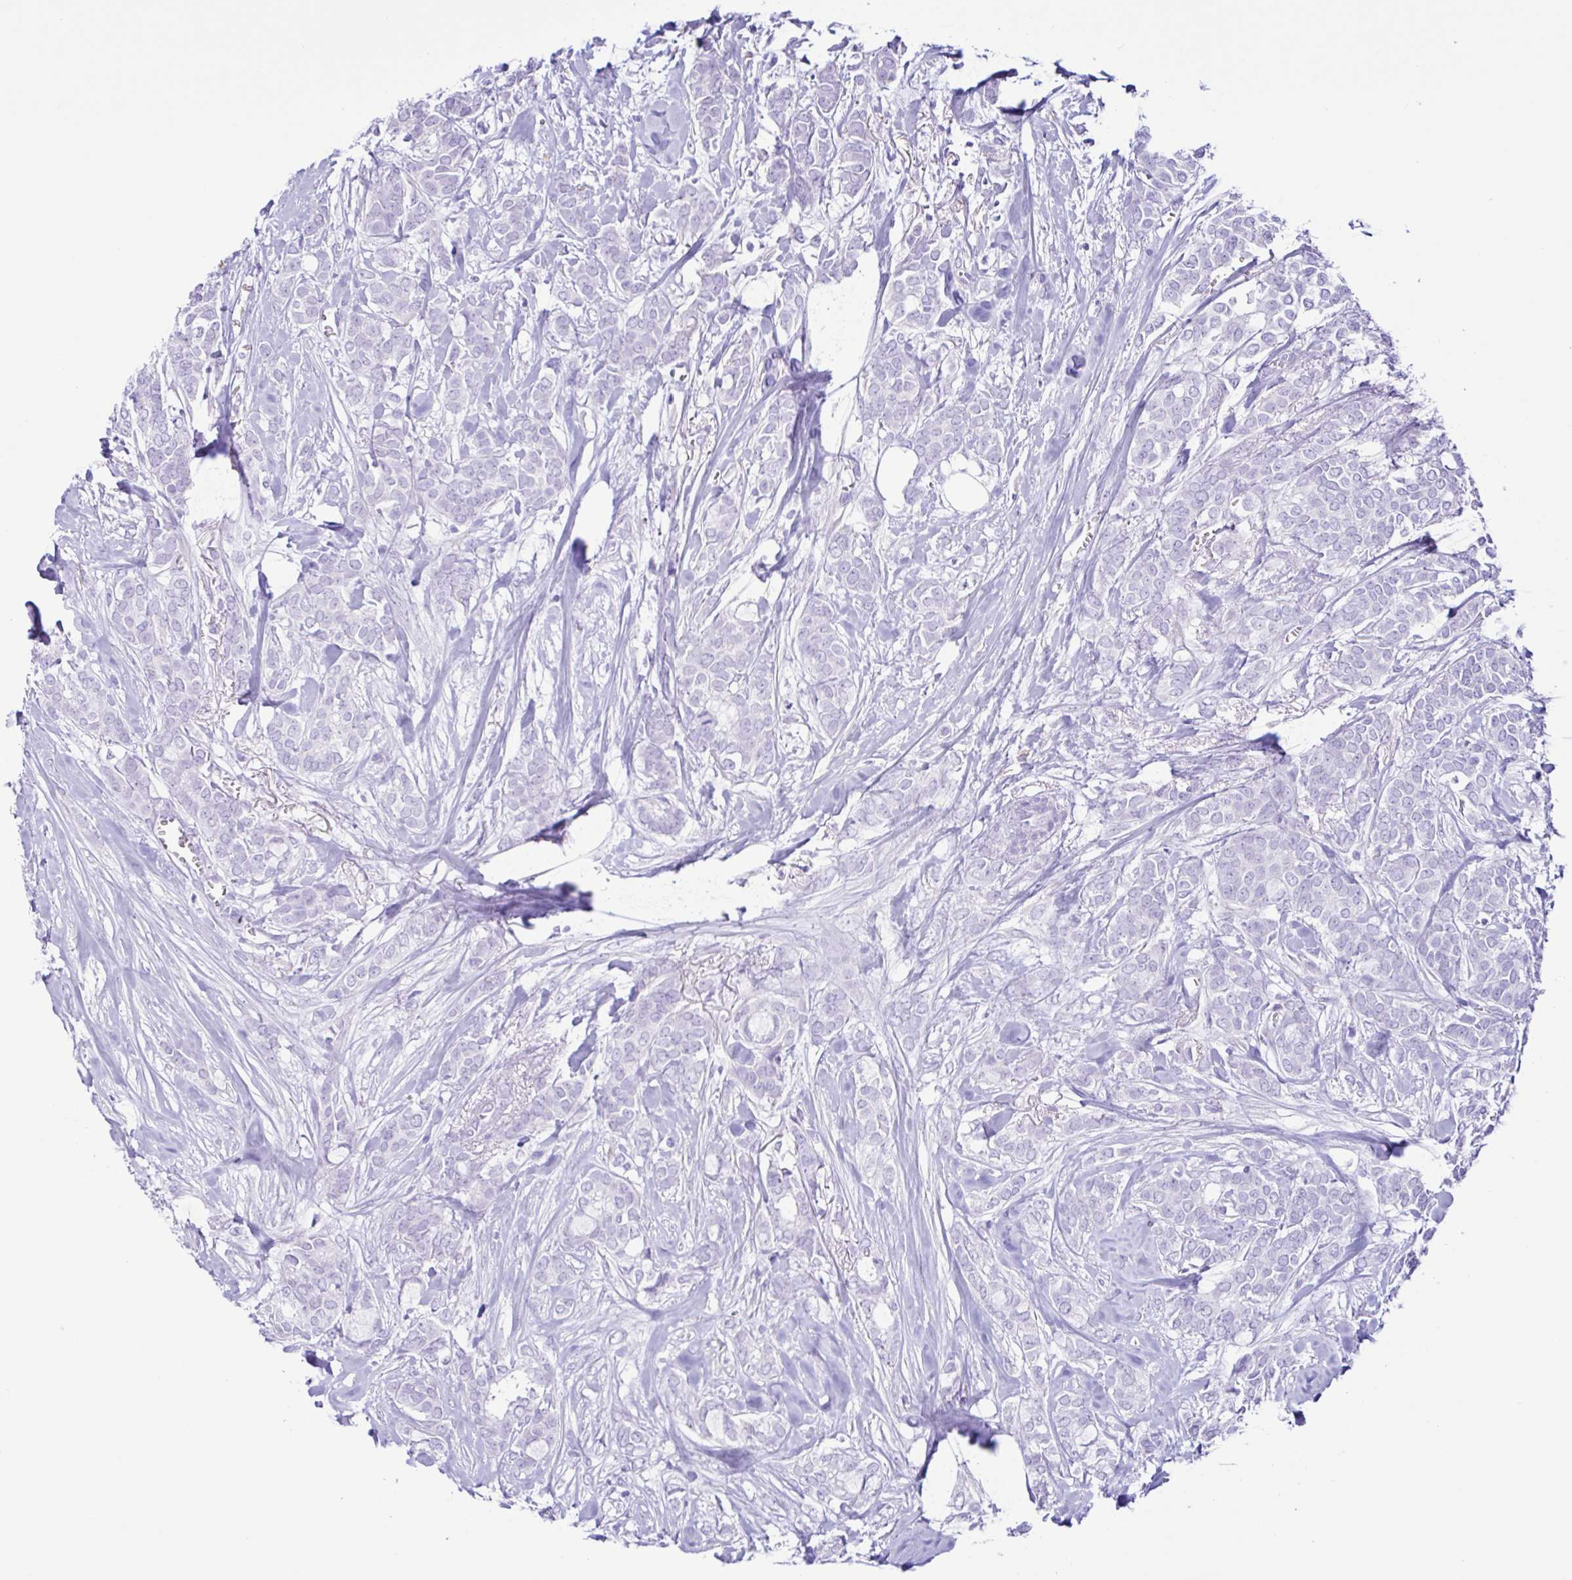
{"staining": {"intensity": "negative", "quantity": "none", "location": "none"}, "tissue": "breast cancer", "cell_type": "Tumor cells", "image_type": "cancer", "snomed": [{"axis": "morphology", "description": "Duct carcinoma"}, {"axis": "topography", "description": "Breast"}], "caption": "The immunohistochemistry micrograph has no significant expression in tumor cells of breast cancer (infiltrating ductal carcinoma) tissue.", "gene": "PIGF", "patient": {"sex": "female", "age": 84}}